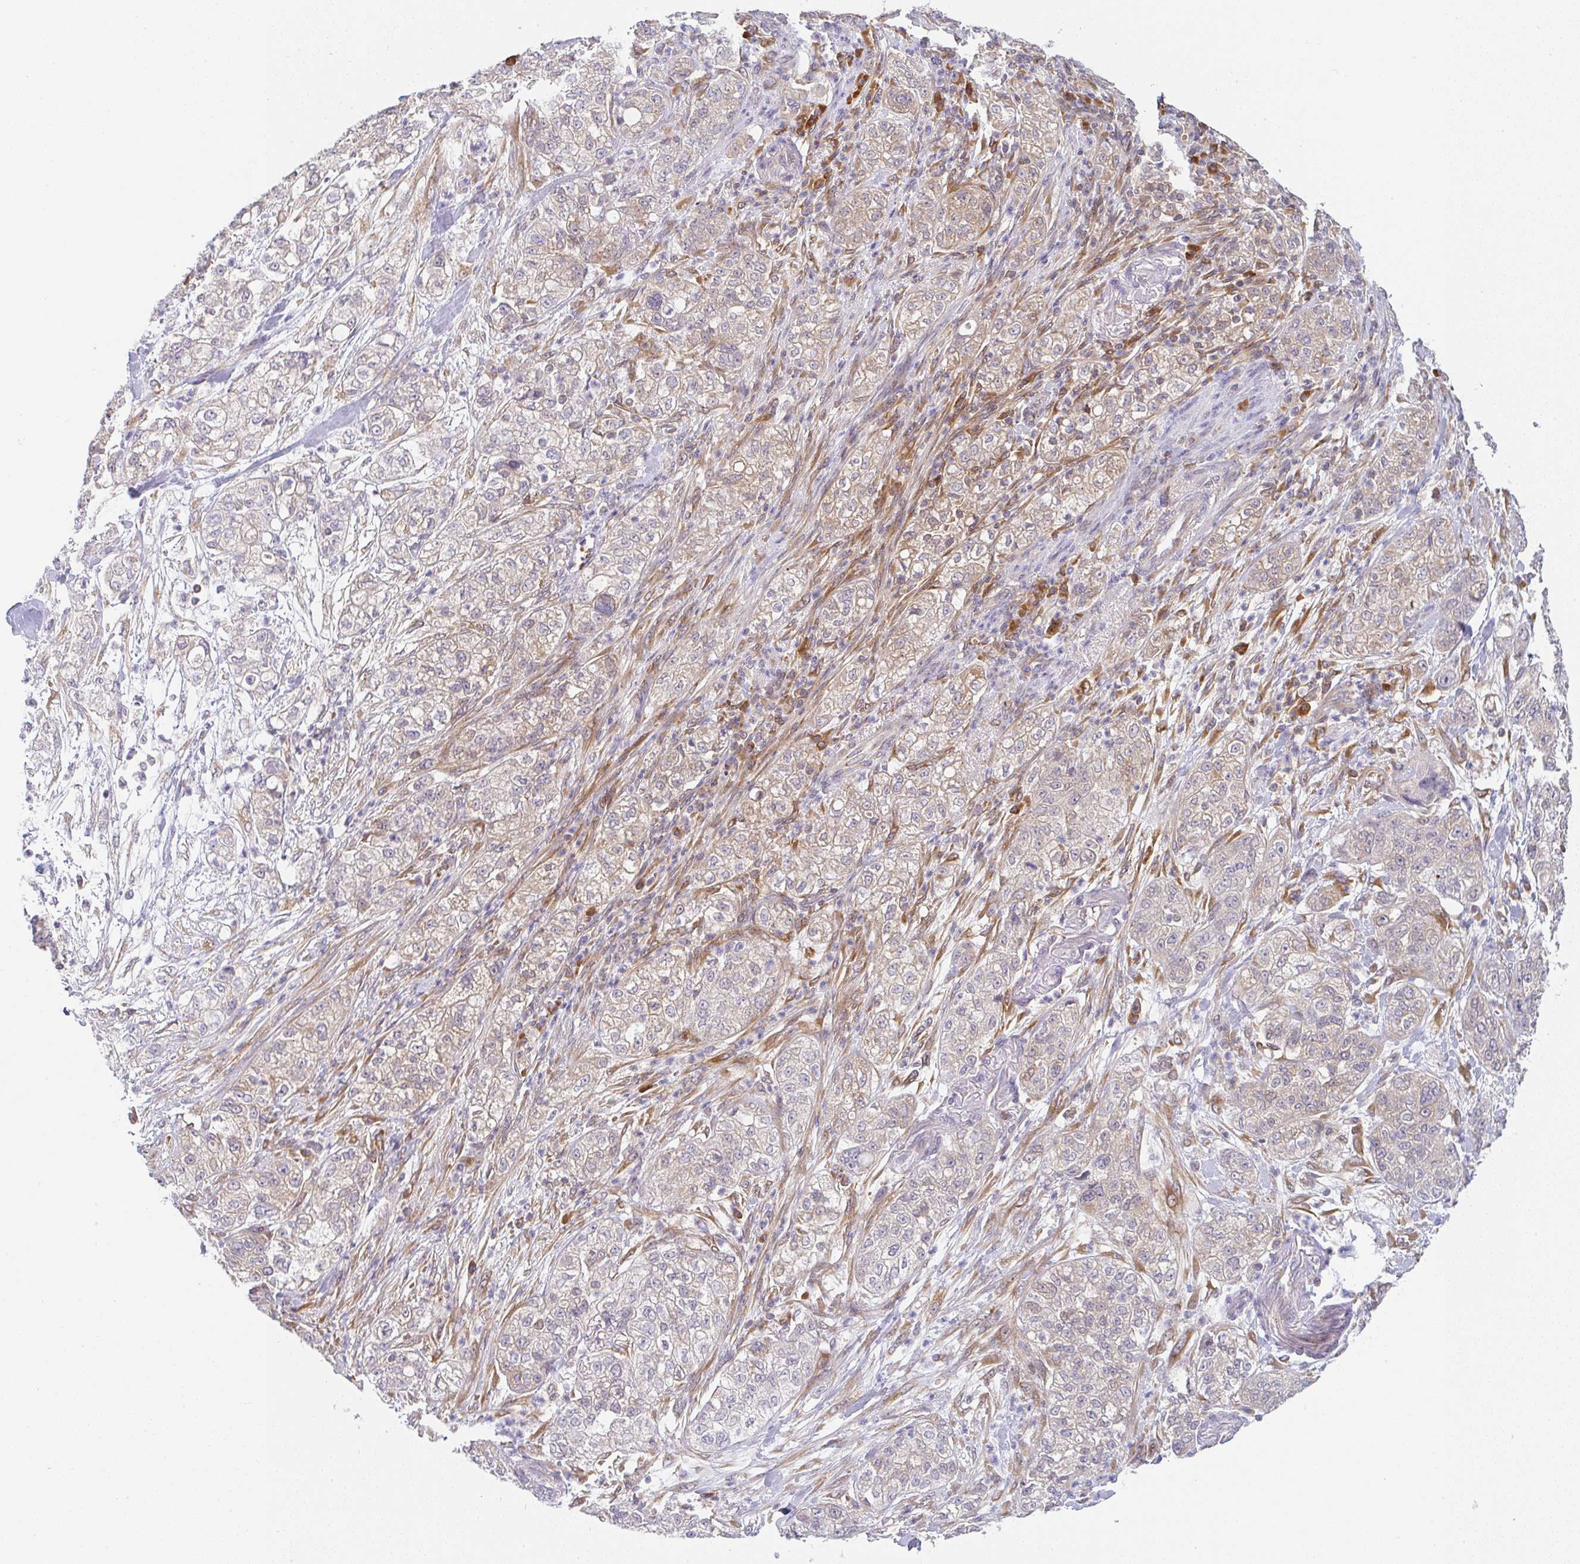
{"staining": {"intensity": "weak", "quantity": "25%-75%", "location": "cytoplasmic/membranous"}, "tissue": "pancreatic cancer", "cell_type": "Tumor cells", "image_type": "cancer", "snomed": [{"axis": "morphology", "description": "Adenocarcinoma, NOS"}, {"axis": "topography", "description": "Pancreas"}], "caption": "This photomicrograph demonstrates immunohistochemistry (IHC) staining of human adenocarcinoma (pancreatic), with low weak cytoplasmic/membranous expression in about 25%-75% of tumor cells.", "gene": "DERL2", "patient": {"sex": "female", "age": 78}}